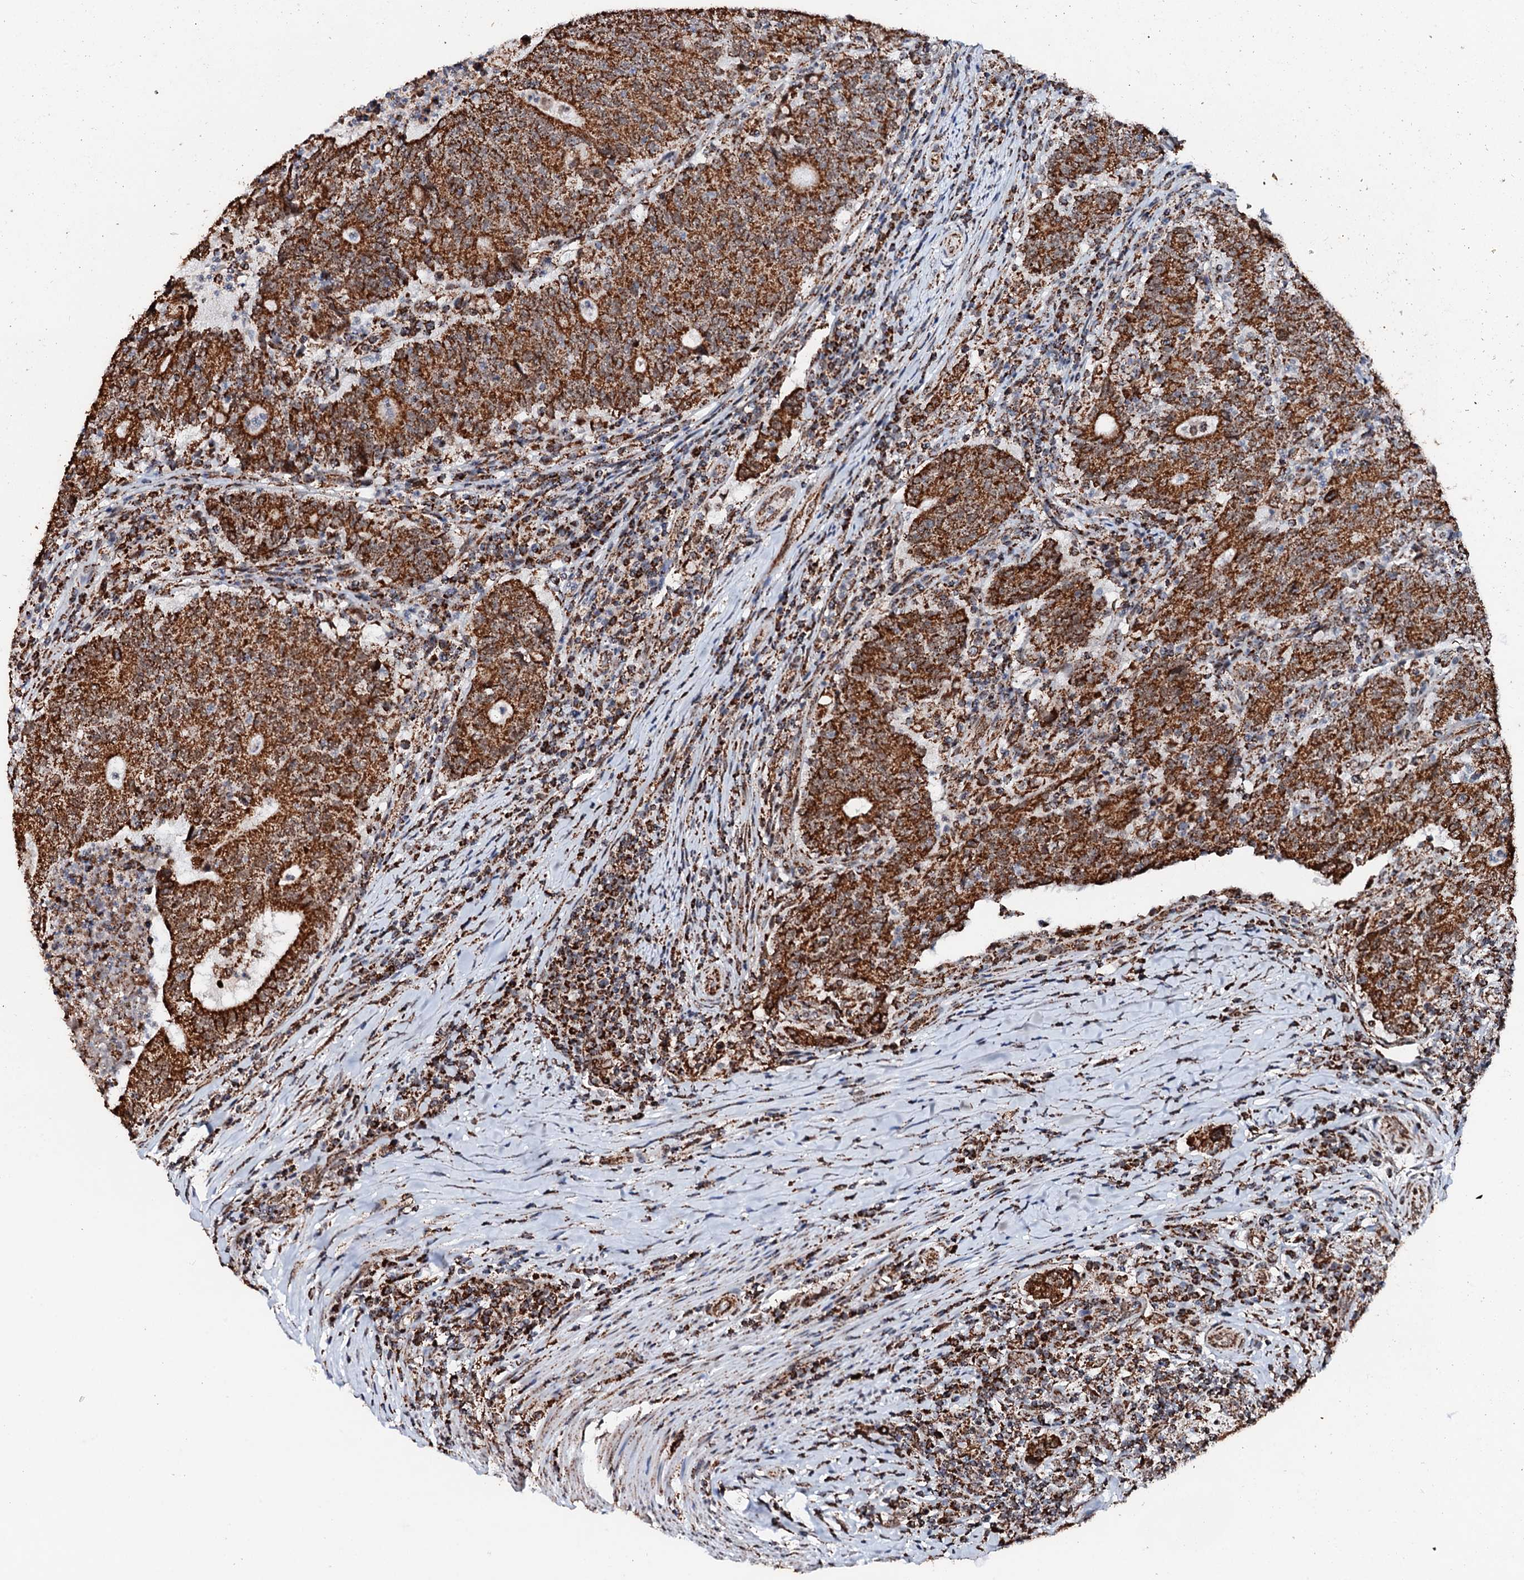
{"staining": {"intensity": "strong", "quantity": ">75%", "location": "cytoplasmic/membranous"}, "tissue": "colorectal cancer", "cell_type": "Tumor cells", "image_type": "cancer", "snomed": [{"axis": "morphology", "description": "Adenocarcinoma, NOS"}, {"axis": "topography", "description": "Colon"}], "caption": "Immunohistochemistry (IHC) photomicrograph of neoplastic tissue: colorectal adenocarcinoma stained using IHC displays high levels of strong protein expression localized specifically in the cytoplasmic/membranous of tumor cells, appearing as a cytoplasmic/membranous brown color.", "gene": "SECISBP2L", "patient": {"sex": "female", "age": 75}}